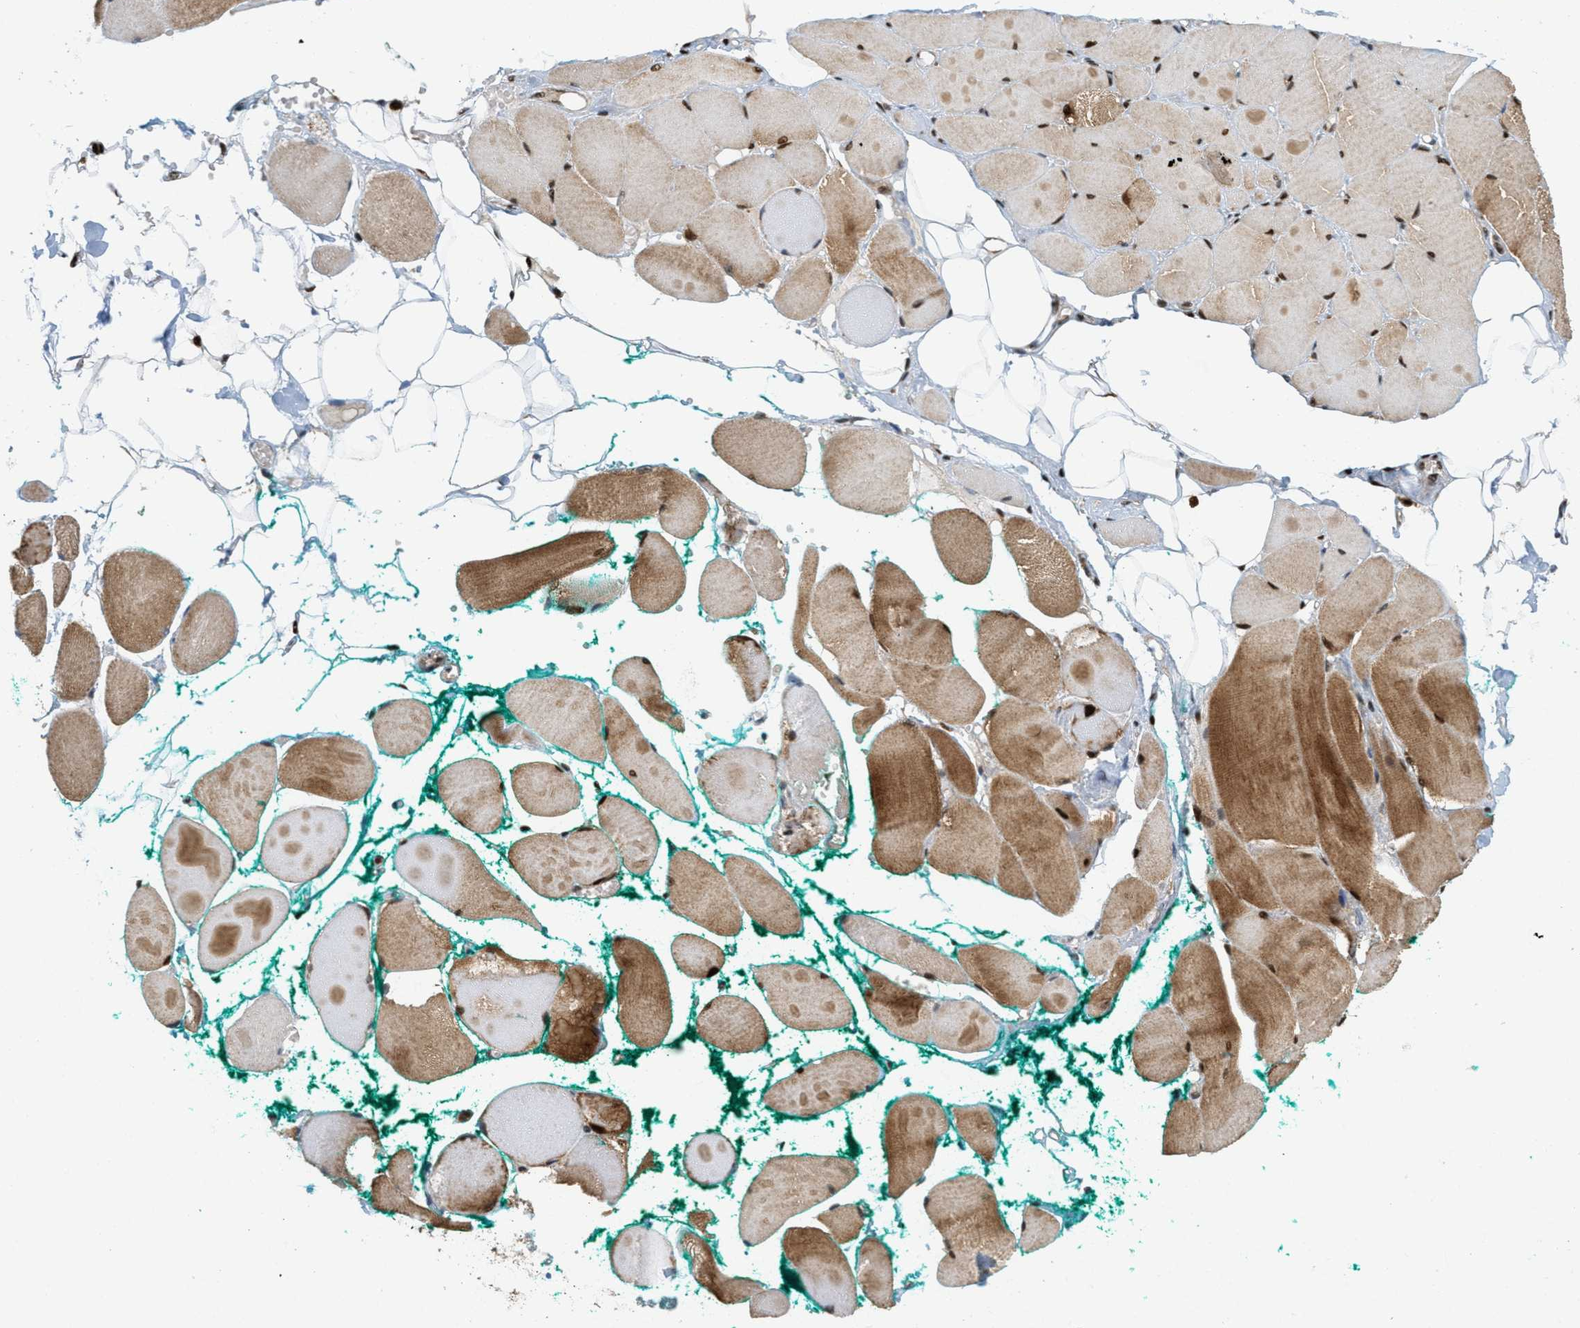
{"staining": {"intensity": "strong", "quantity": ">75%", "location": "cytoplasmic/membranous,nuclear"}, "tissue": "skeletal muscle", "cell_type": "Myocytes", "image_type": "normal", "snomed": [{"axis": "morphology", "description": "Normal tissue, NOS"}, {"axis": "topography", "description": "Skeletal muscle"}, {"axis": "topography", "description": "Peripheral nerve tissue"}], "caption": "A histopathology image of human skeletal muscle stained for a protein exhibits strong cytoplasmic/membranous,nuclear brown staining in myocytes.", "gene": "TLK1", "patient": {"sex": "female", "age": 84}}